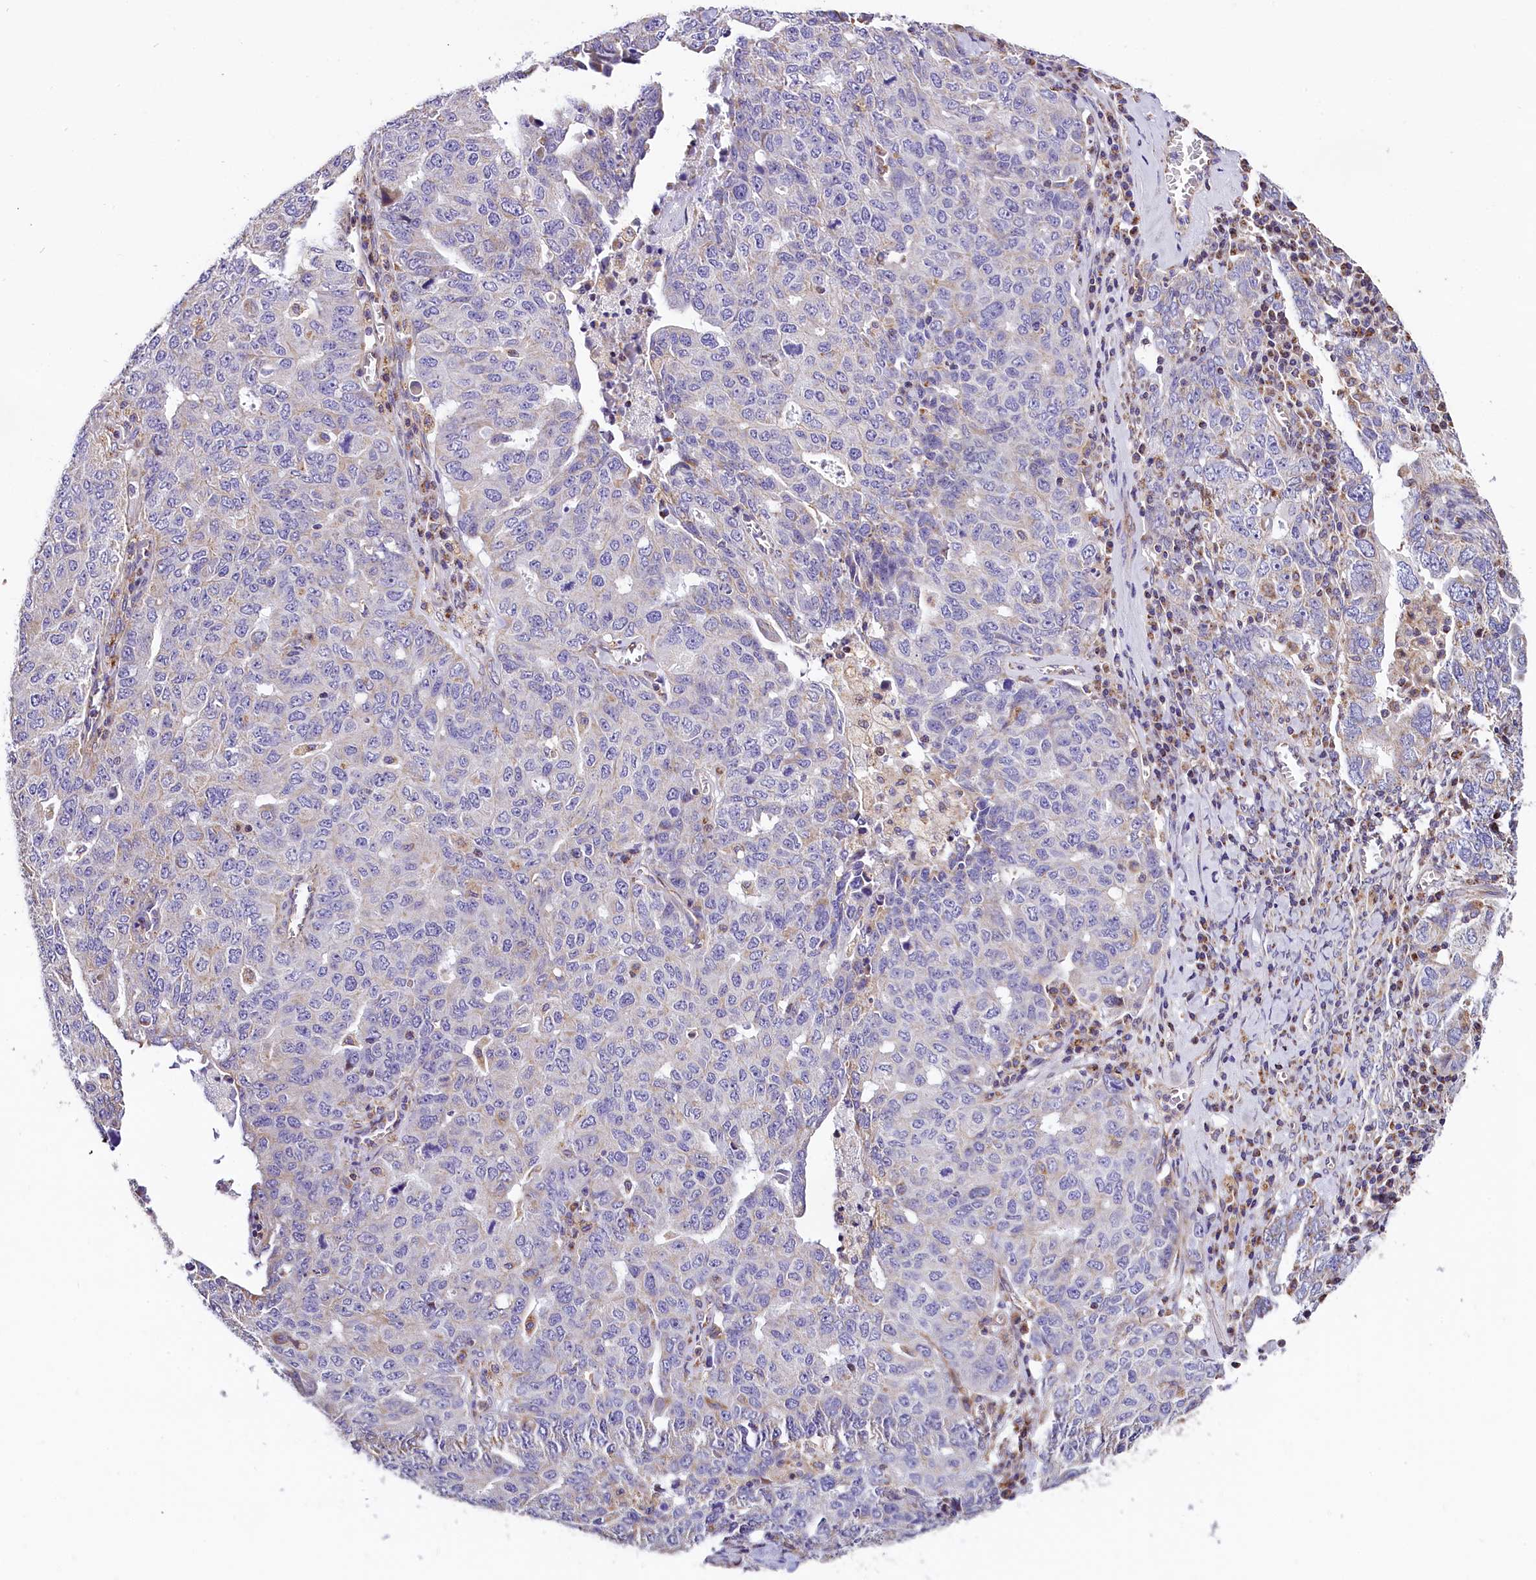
{"staining": {"intensity": "negative", "quantity": "none", "location": "none"}, "tissue": "ovarian cancer", "cell_type": "Tumor cells", "image_type": "cancer", "snomed": [{"axis": "morphology", "description": "Carcinoma, endometroid"}, {"axis": "topography", "description": "Ovary"}], "caption": "Tumor cells show no significant protein staining in ovarian cancer (endometroid carcinoma). Brightfield microscopy of immunohistochemistry stained with DAB (3,3'-diaminobenzidine) (brown) and hematoxylin (blue), captured at high magnification.", "gene": "ACAA2", "patient": {"sex": "female", "age": 62}}